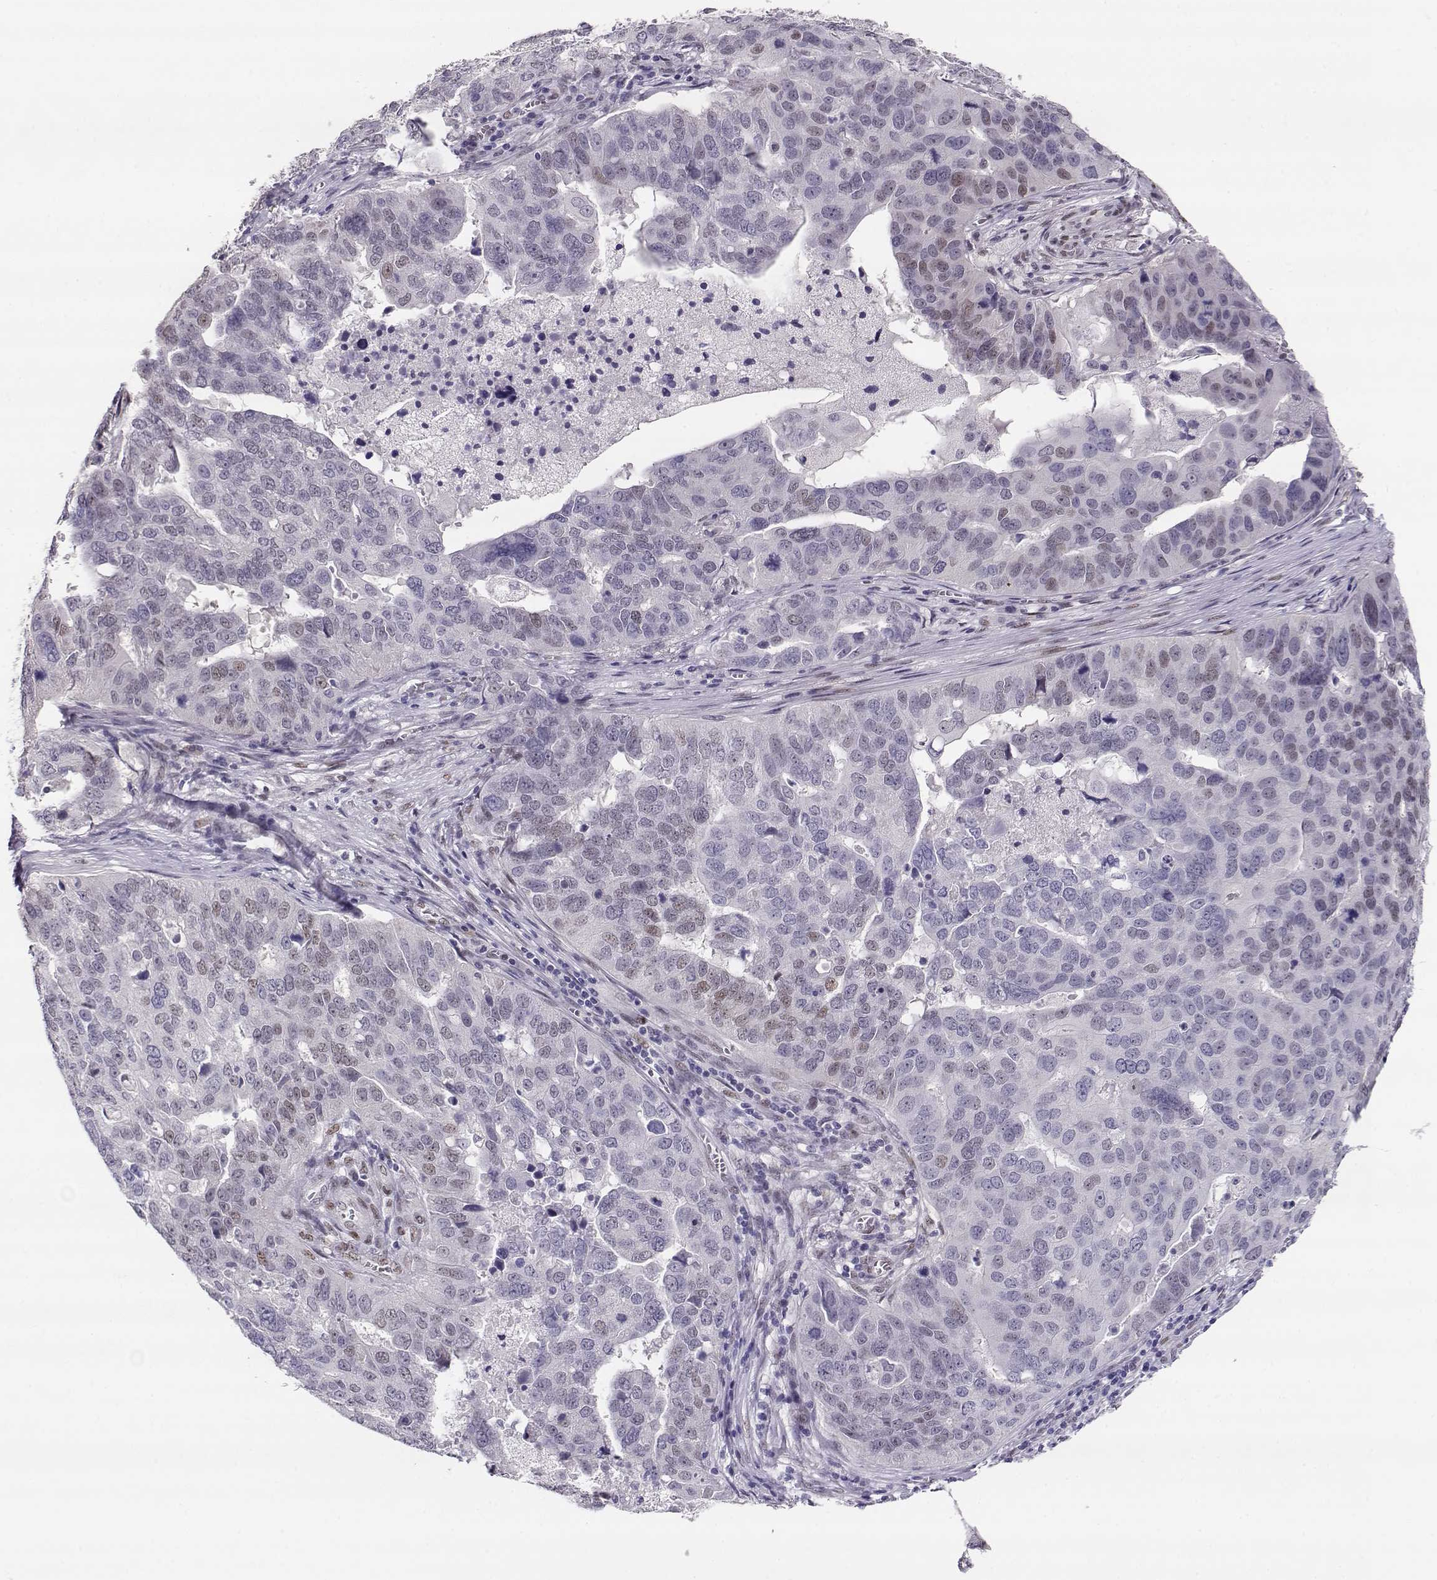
{"staining": {"intensity": "weak", "quantity": "<25%", "location": "nuclear"}, "tissue": "ovarian cancer", "cell_type": "Tumor cells", "image_type": "cancer", "snomed": [{"axis": "morphology", "description": "Carcinoma, endometroid"}, {"axis": "topography", "description": "Soft tissue"}, {"axis": "topography", "description": "Ovary"}], "caption": "The micrograph exhibits no staining of tumor cells in endometroid carcinoma (ovarian). (Immunohistochemistry, brightfield microscopy, high magnification).", "gene": "POLI", "patient": {"sex": "female", "age": 52}}